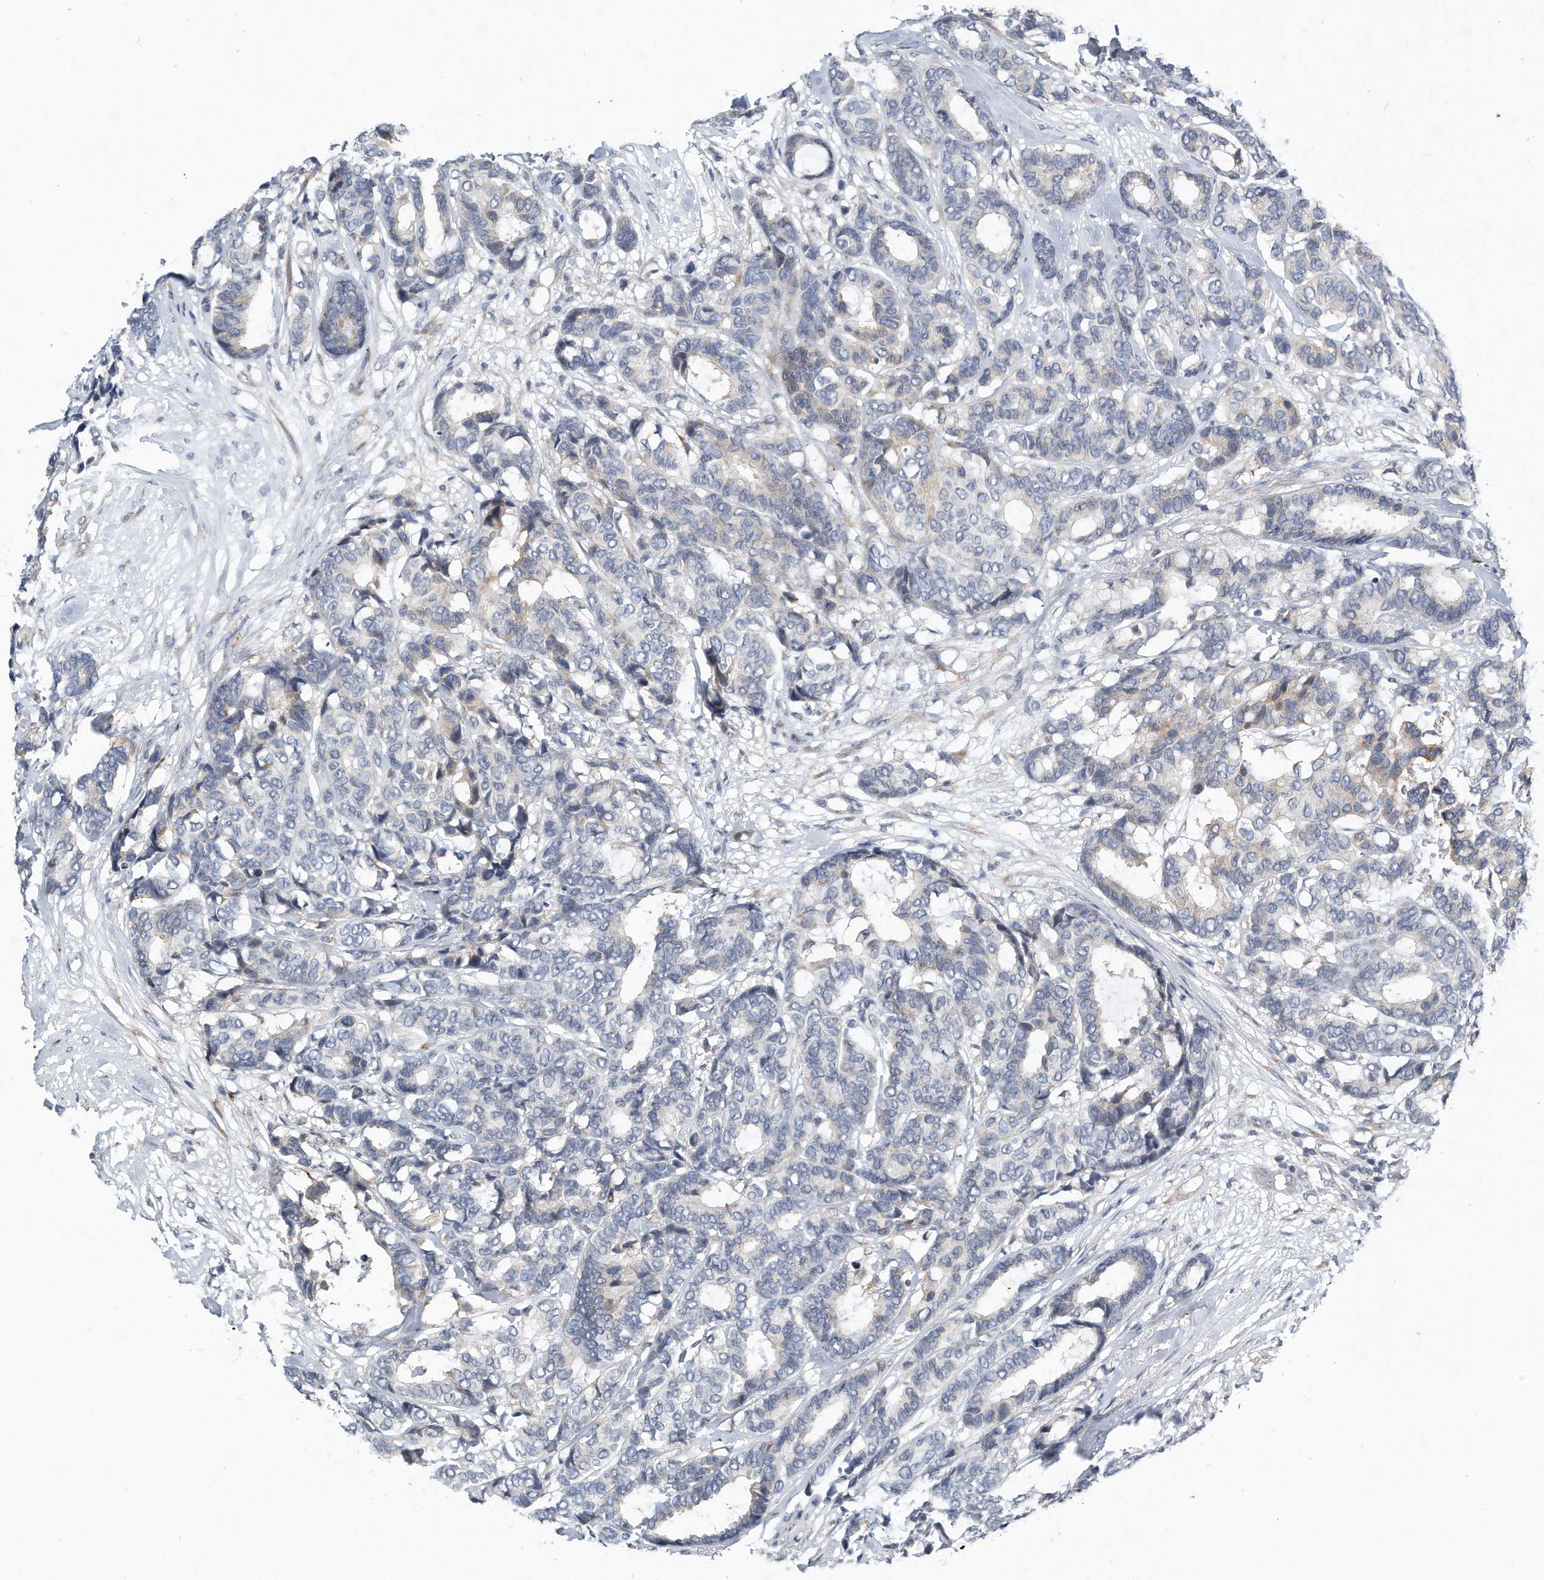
{"staining": {"intensity": "negative", "quantity": "none", "location": "none"}, "tissue": "breast cancer", "cell_type": "Tumor cells", "image_type": "cancer", "snomed": [{"axis": "morphology", "description": "Duct carcinoma"}, {"axis": "topography", "description": "Breast"}], "caption": "This is an immunohistochemistry (IHC) histopathology image of breast cancer. There is no staining in tumor cells.", "gene": "VLDLR", "patient": {"sex": "female", "age": 87}}